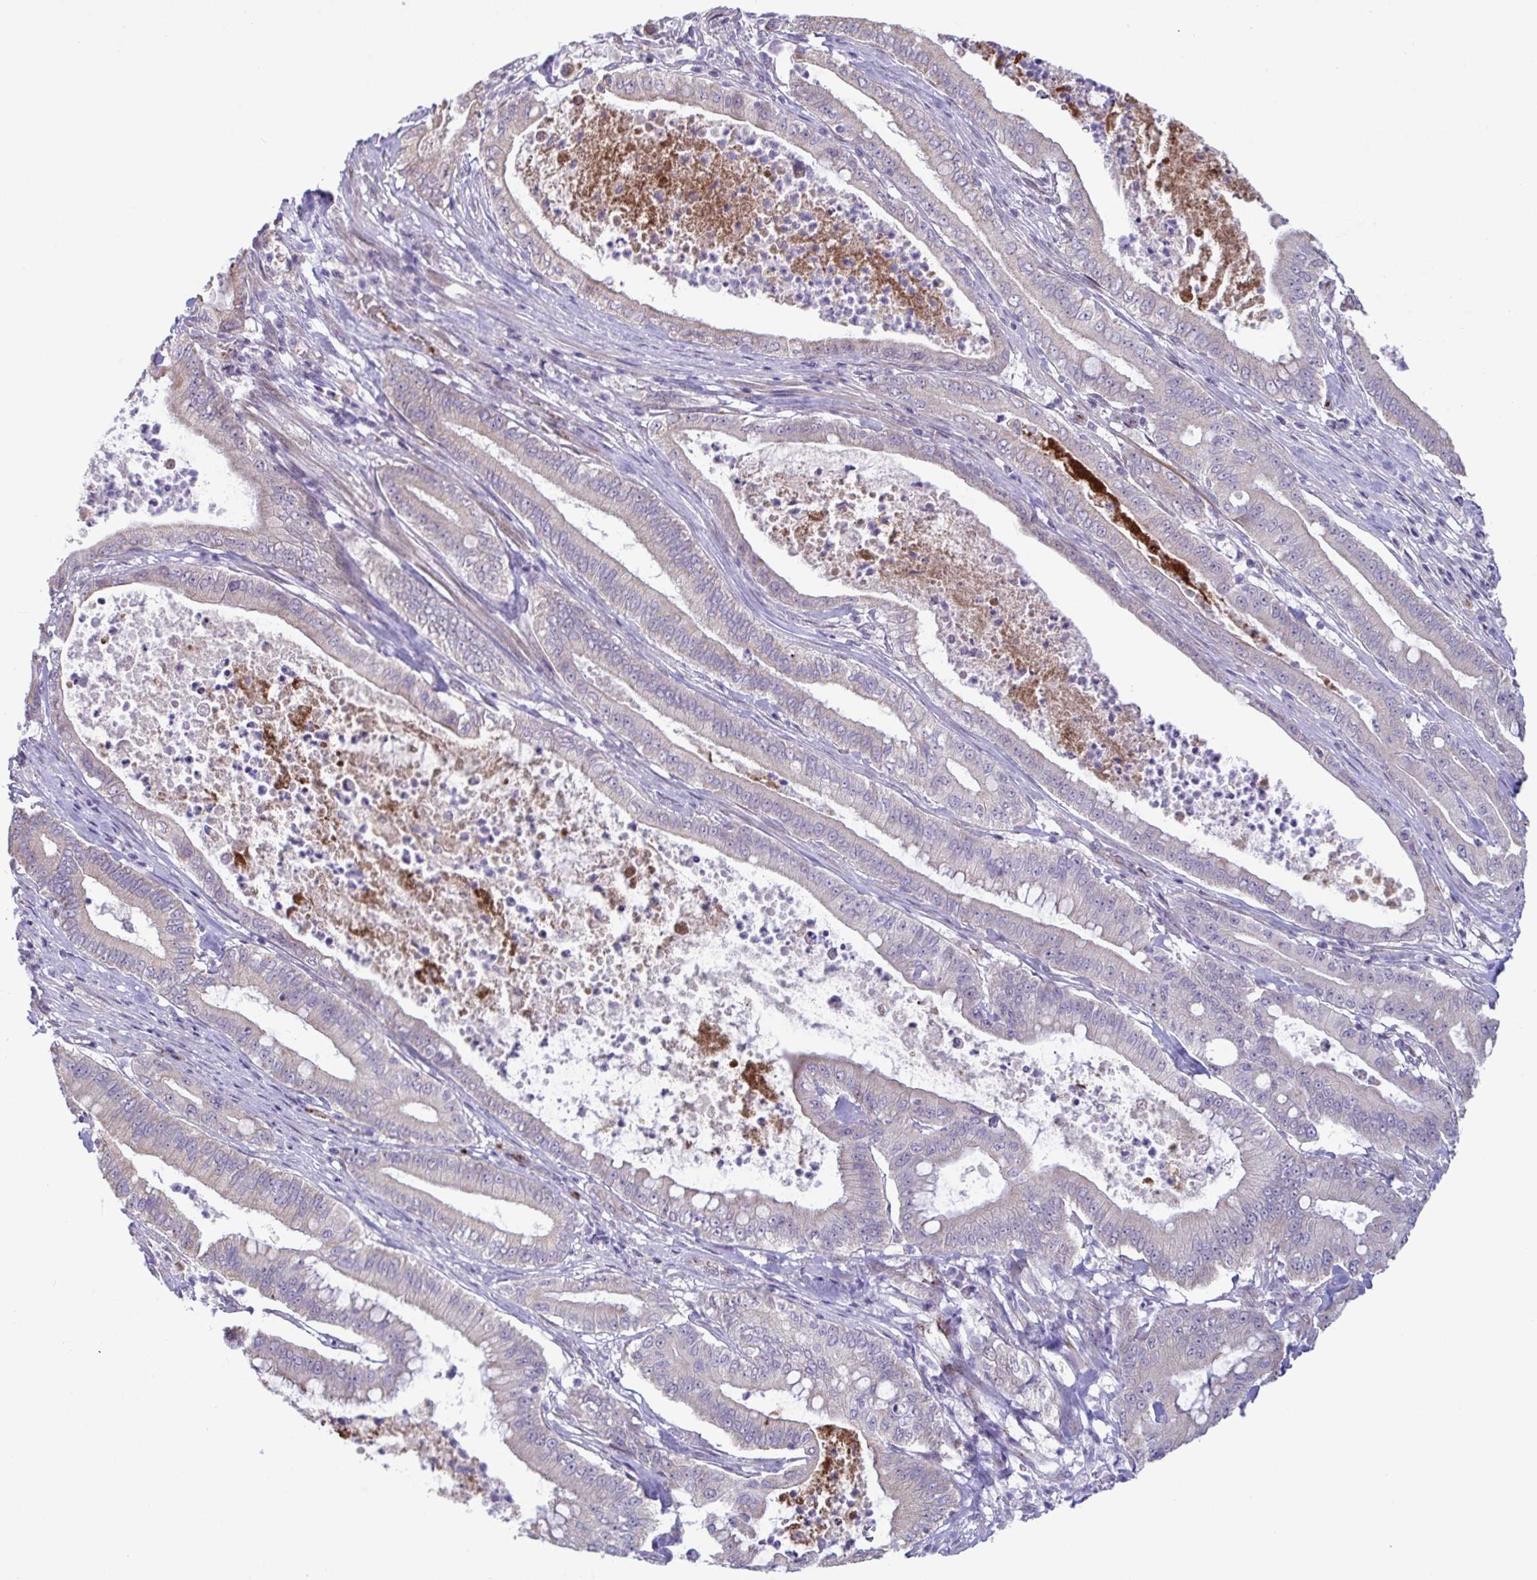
{"staining": {"intensity": "negative", "quantity": "none", "location": "none"}, "tissue": "pancreatic cancer", "cell_type": "Tumor cells", "image_type": "cancer", "snomed": [{"axis": "morphology", "description": "Adenocarcinoma, NOS"}, {"axis": "topography", "description": "Pancreas"}], "caption": "Pancreatic cancer stained for a protein using IHC exhibits no staining tumor cells.", "gene": "IL37", "patient": {"sex": "male", "age": 71}}